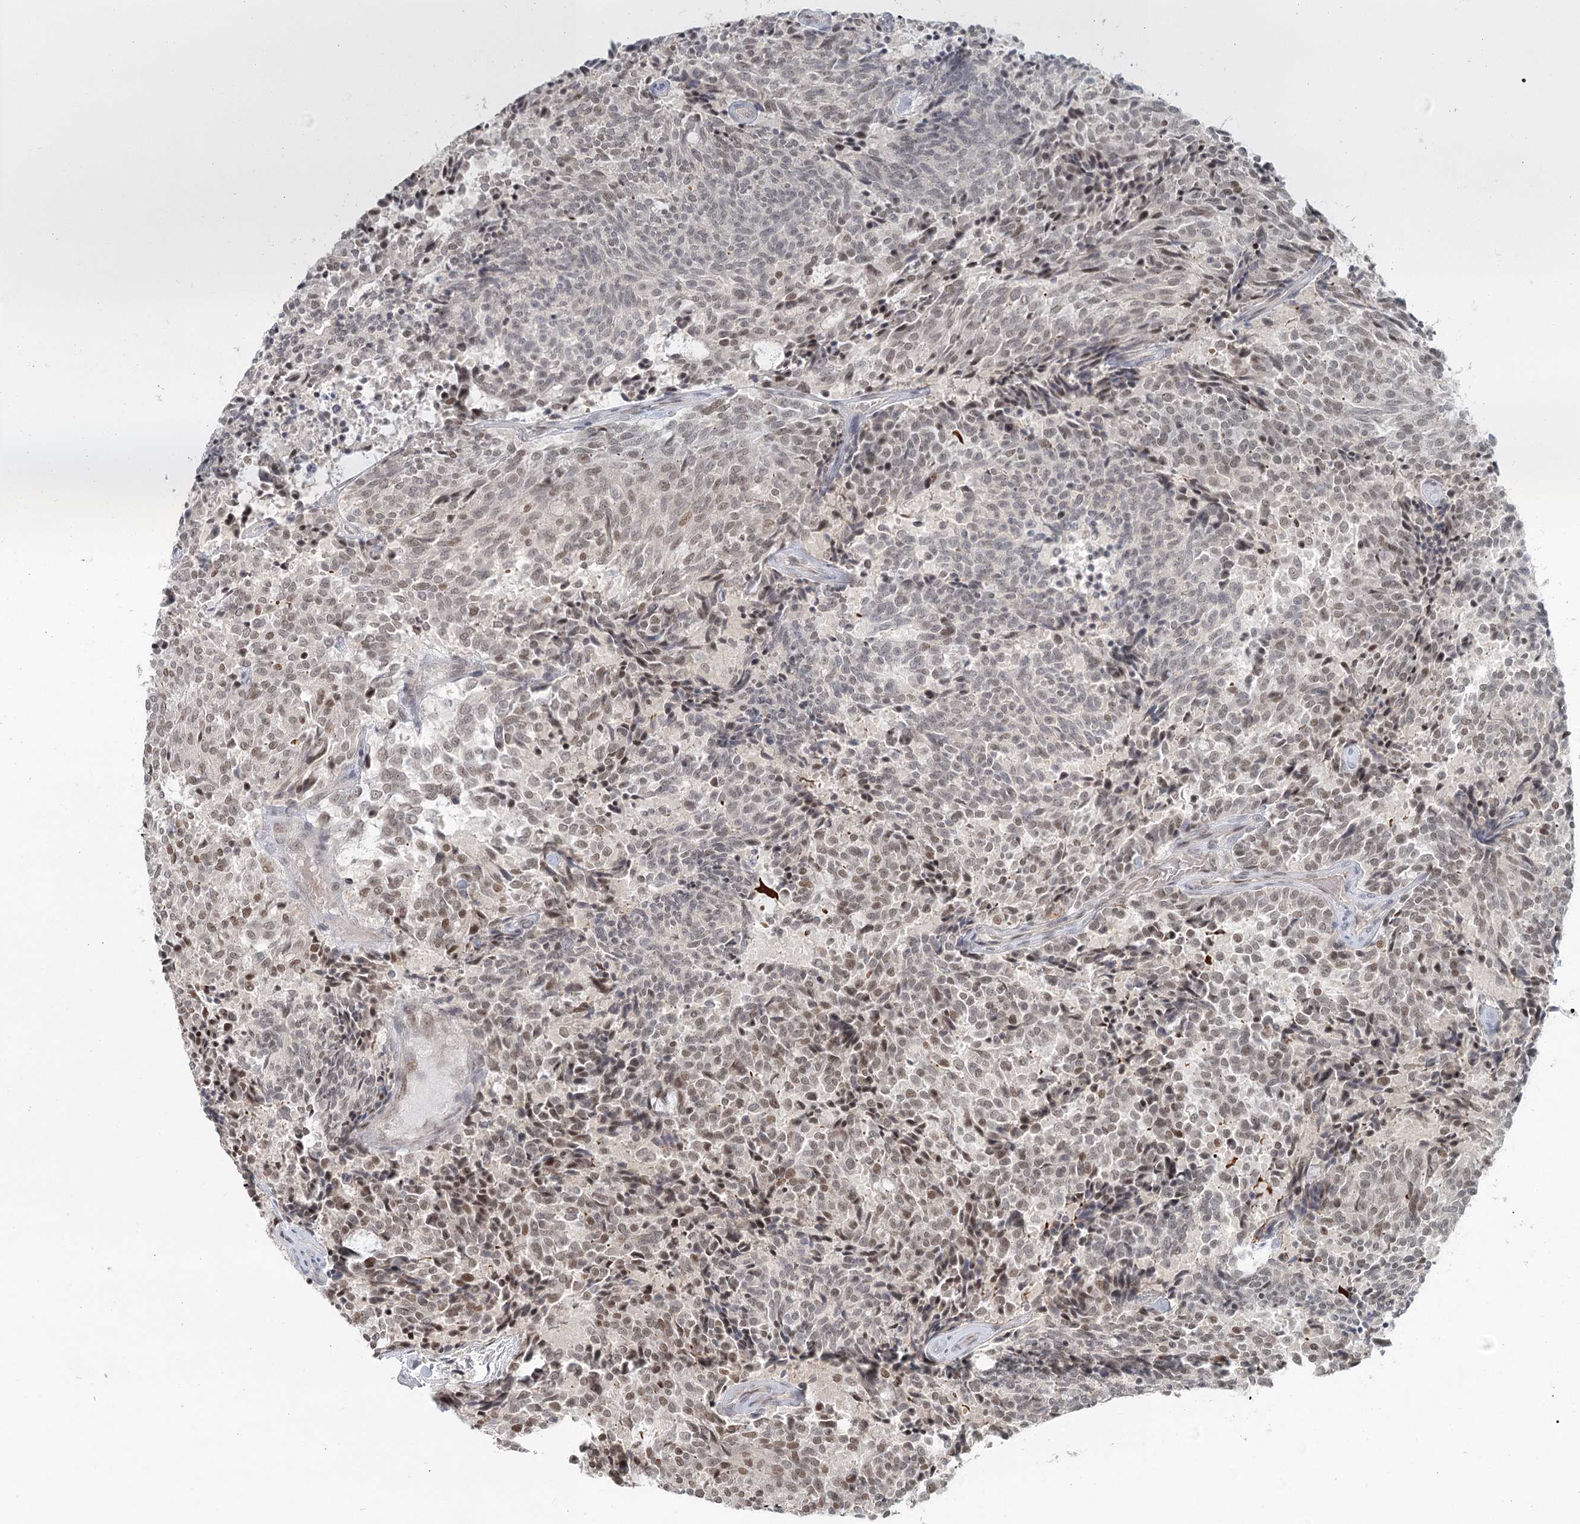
{"staining": {"intensity": "moderate", "quantity": "25%-75%", "location": "nuclear"}, "tissue": "carcinoid", "cell_type": "Tumor cells", "image_type": "cancer", "snomed": [{"axis": "morphology", "description": "Carcinoid, malignant, NOS"}, {"axis": "topography", "description": "Pancreas"}], "caption": "Carcinoid stained with a protein marker exhibits moderate staining in tumor cells.", "gene": "R3HCC1L", "patient": {"sex": "female", "age": 54}}